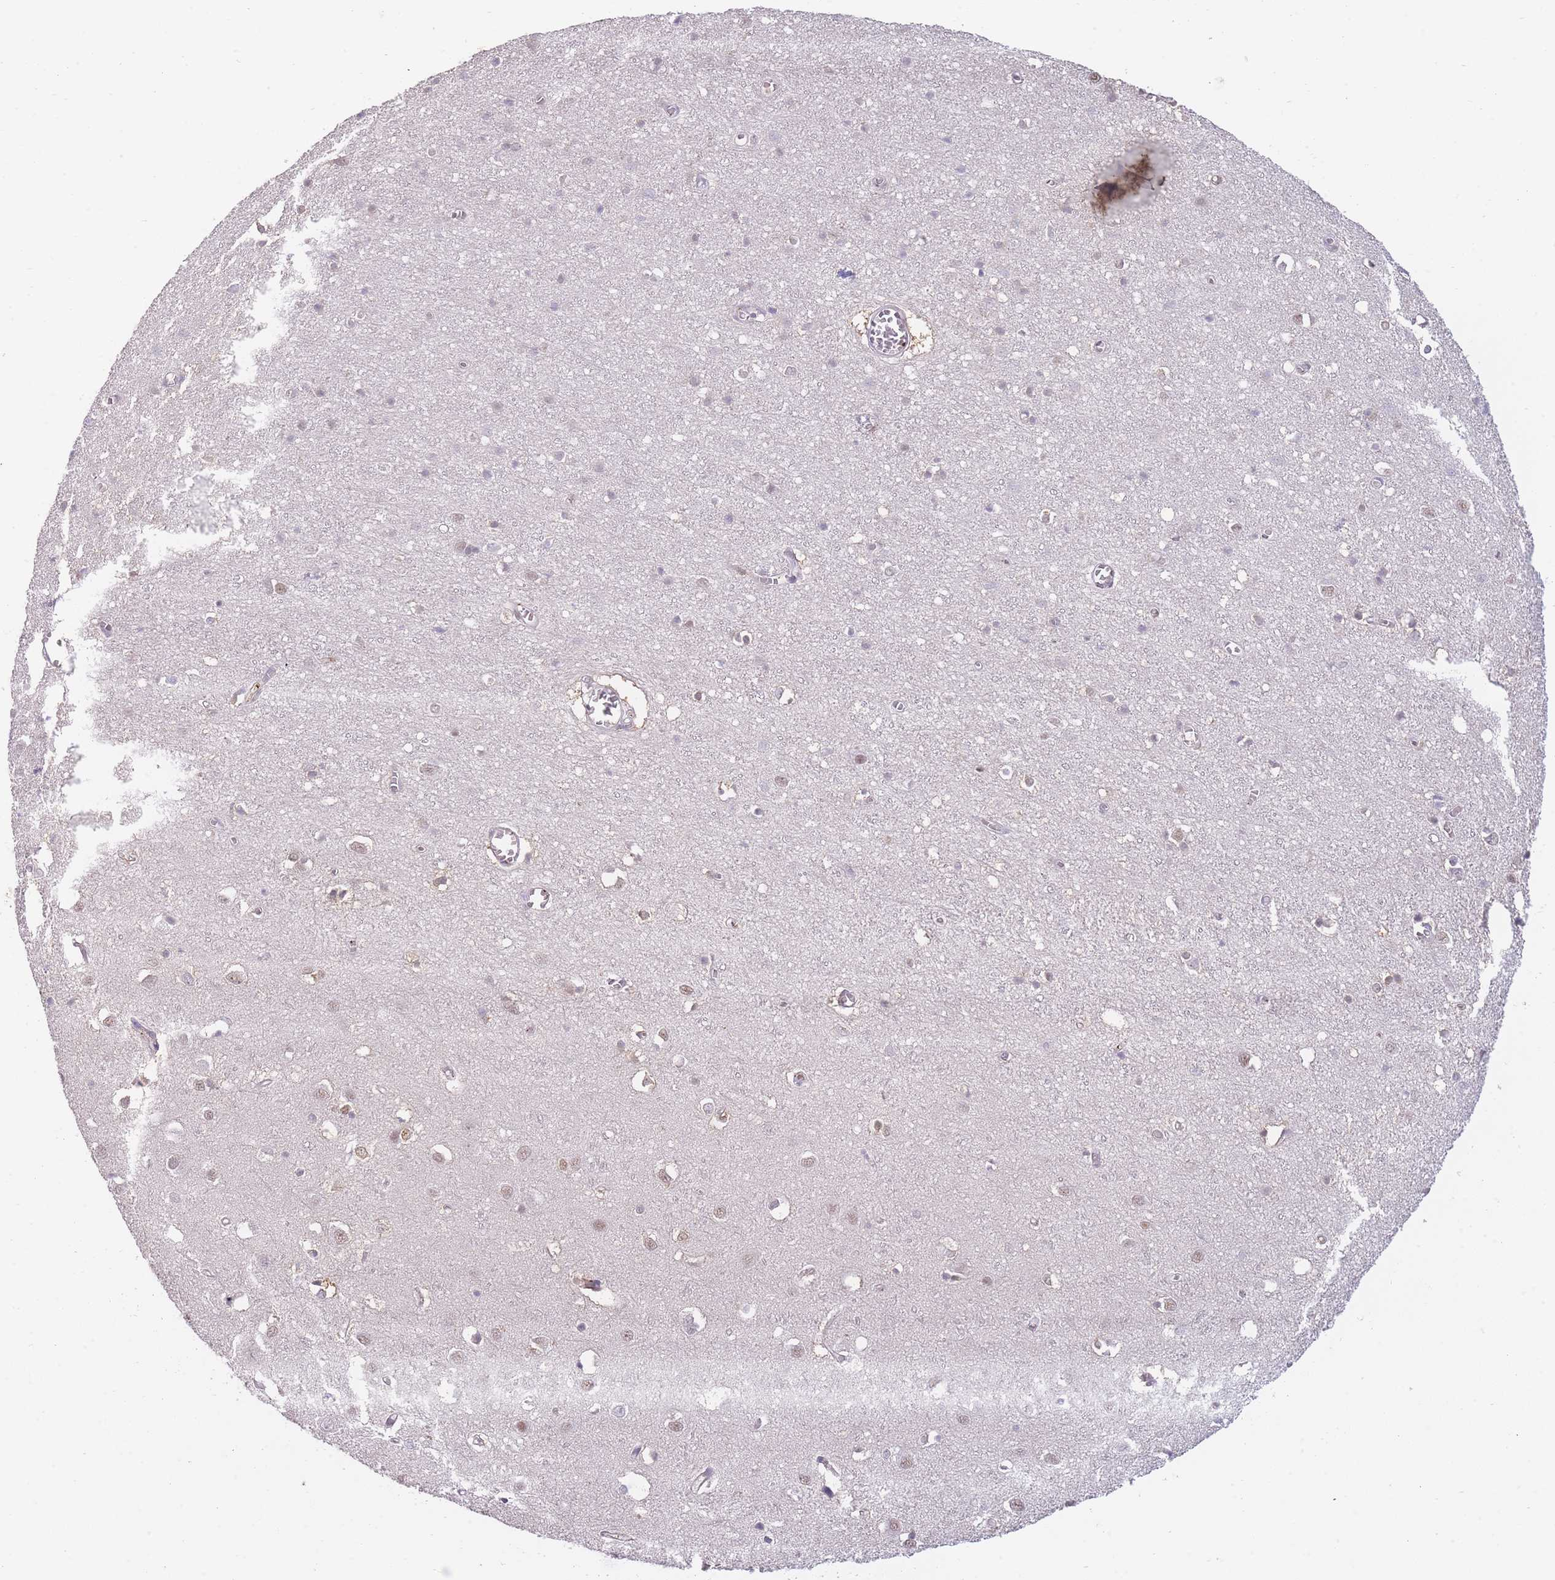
{"staining": {"intensity": "negative", "quantity": "none", "location": "none"}, "tissue": "cerebral cortex", "cell_type": "Endothelial cells", "image_type": "normal", "snomed": [{"axis": "morphology", "description": "Normal tissue, NOS"}, {"axis": "topography", "description": "Cerebral cortex"}], "caption": "A histopathology image of human cerebral cortex is negative for staining in endothelial cells. Nuclei are stained in blue.", "gene": "GOLGA6L1", "patient": {"sex": "female", "age": 64}}